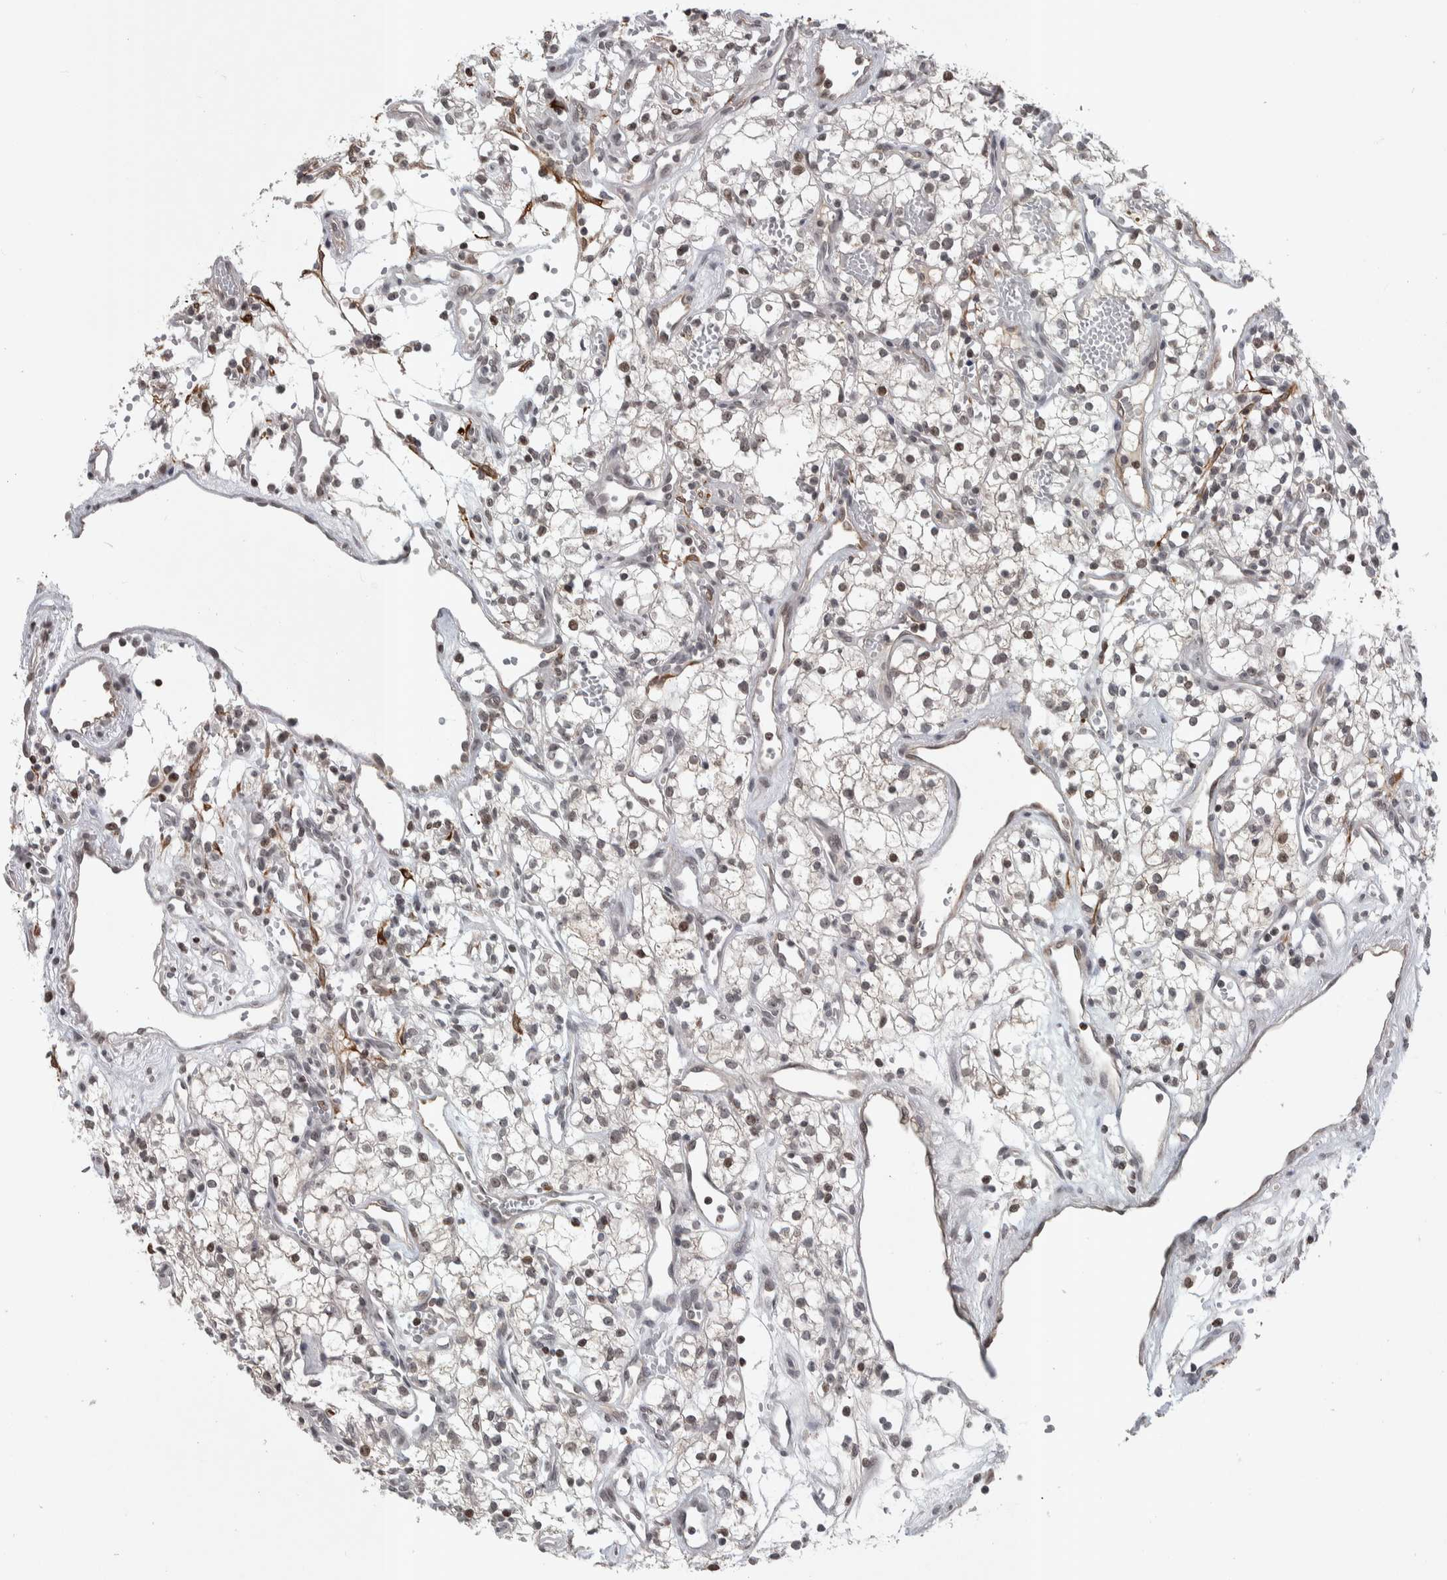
{"staining": {"intensity": "moderate", "quantity": "<25%", "location": "cytoplasmic/membranous,nuclear"}, "tissue": "renal cancer", "cell_type": "Tumor cells", "image_type": "cancer", "snomed": [{"axis": "morphology", "description": "Adenocarcinoma, NOS"}, {"axis": "topography", "description": "Kidney"}], "caption": "Immunohistochemistry (DAB) staining of renal cancer (adenocarcinoma) shows moderate cytoplasmic/membranous and nuclear protein positivity in approximately <25% of tumor cells. (DAB IHC with brightfield microscopy, high magnification).", "gene": "ZSCAN21", "patient": {"sex": "male", "age": 59}}